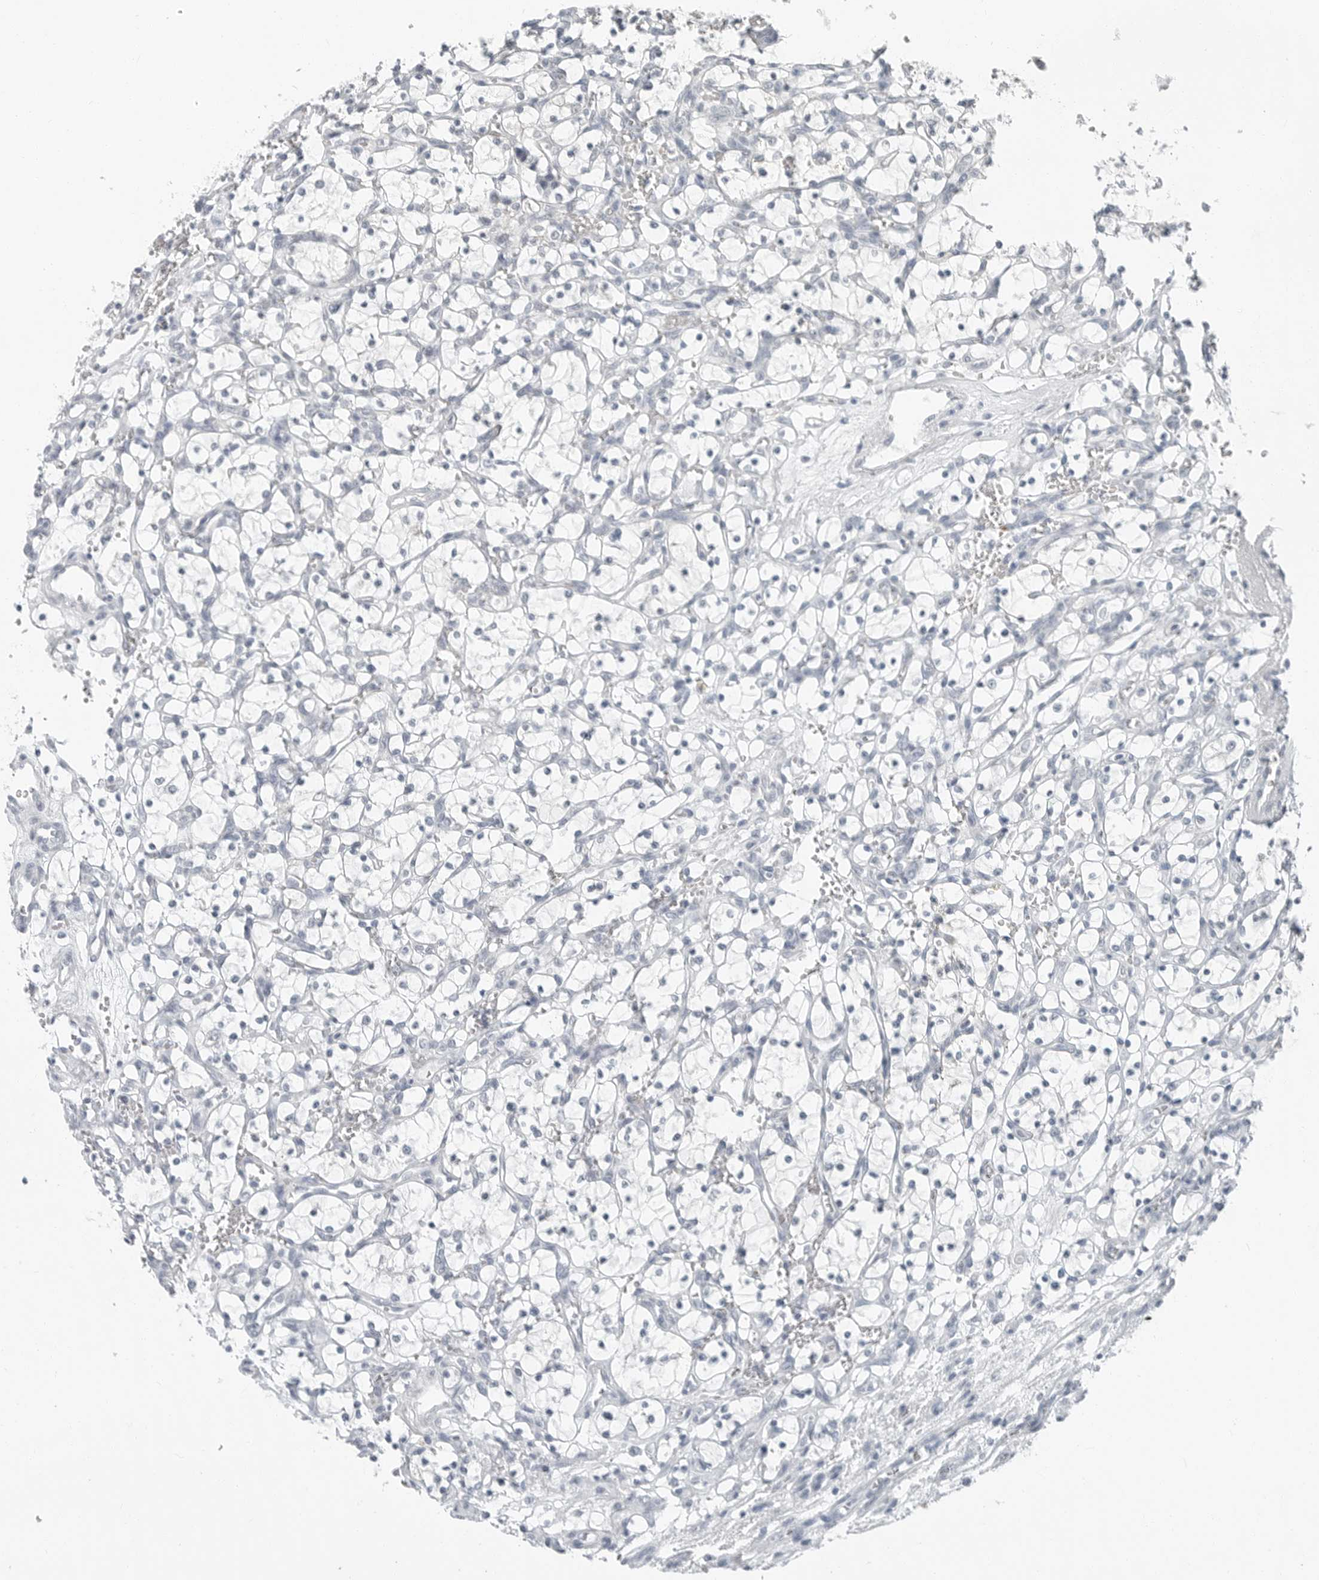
{"staining": {"intensity": "negative", "quantity": "none", "location": "none"}, "tissue": "renal cancer", "cell_type": "Tumor cells", "image_type": "cancer", "snomed": [{"axis": "morphology", "description": "Adenocarcinoma, NOS"}, {"axis": "topography", "description": "Kidney"}], "caption": "Tumor cells show no significant protein staining in renal cancer (adenocarcinoma).", "gene": "FCRLB", "patient": {"sex": "female", "age": 69}}